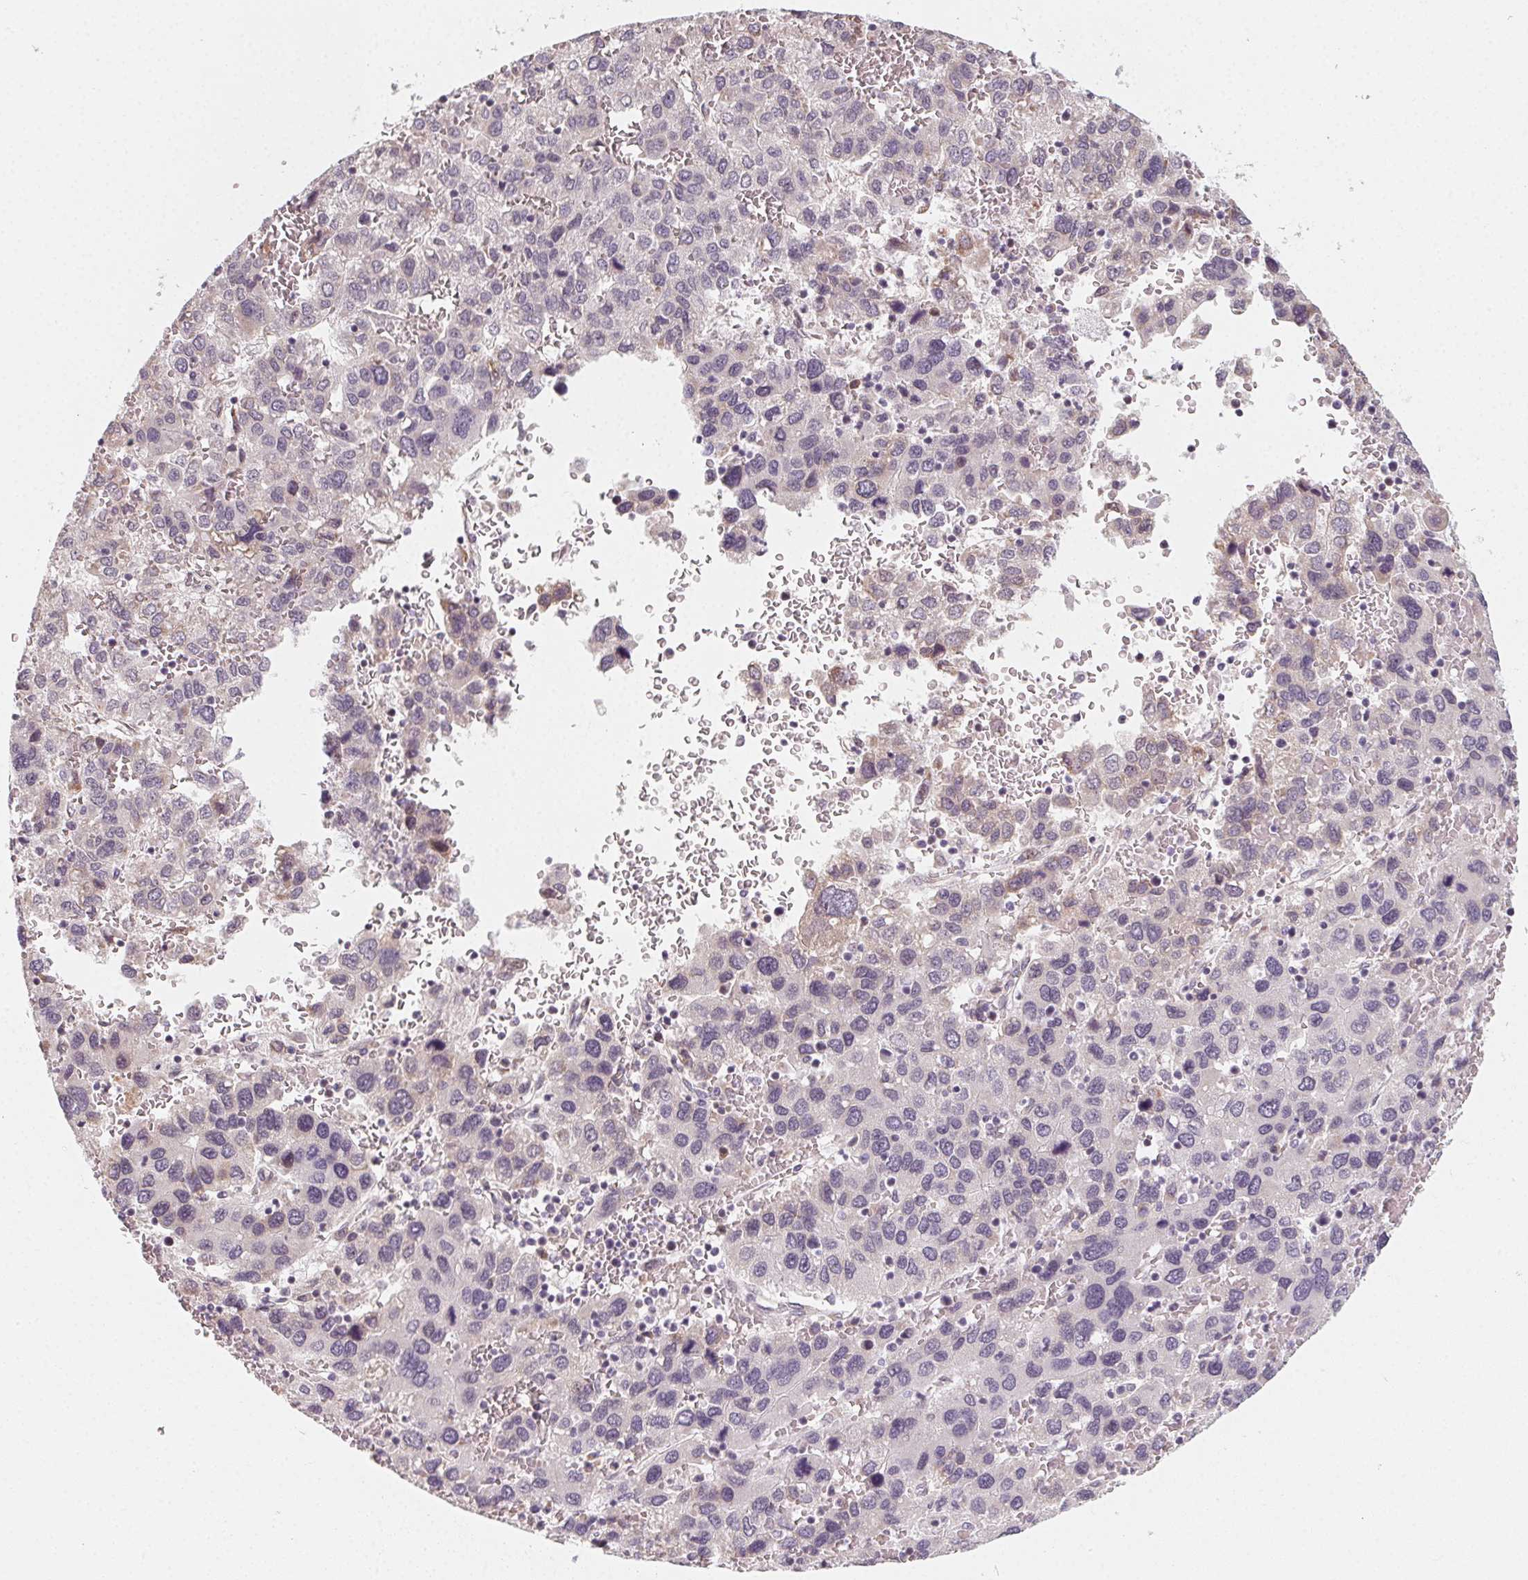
{"staining": {"intensity": "negative", "quantity": "none", "location": "none"}, "tissue": "liver cancer", "cell_type": "Tumor cells", "image_type": "cancer", "snomed": [{"axis": "morphology", "description": "Carcinoma, Hepatocellular, NOS"}, {"axis": "topography", "description": "Liver"}], "caption": "Histopathology image shows no protein staining in tumor cells of hepatocellular carcinoma (liver) tissue.", "gene": "CCDC96", "patient": {"sex": "male", "age": 69}}